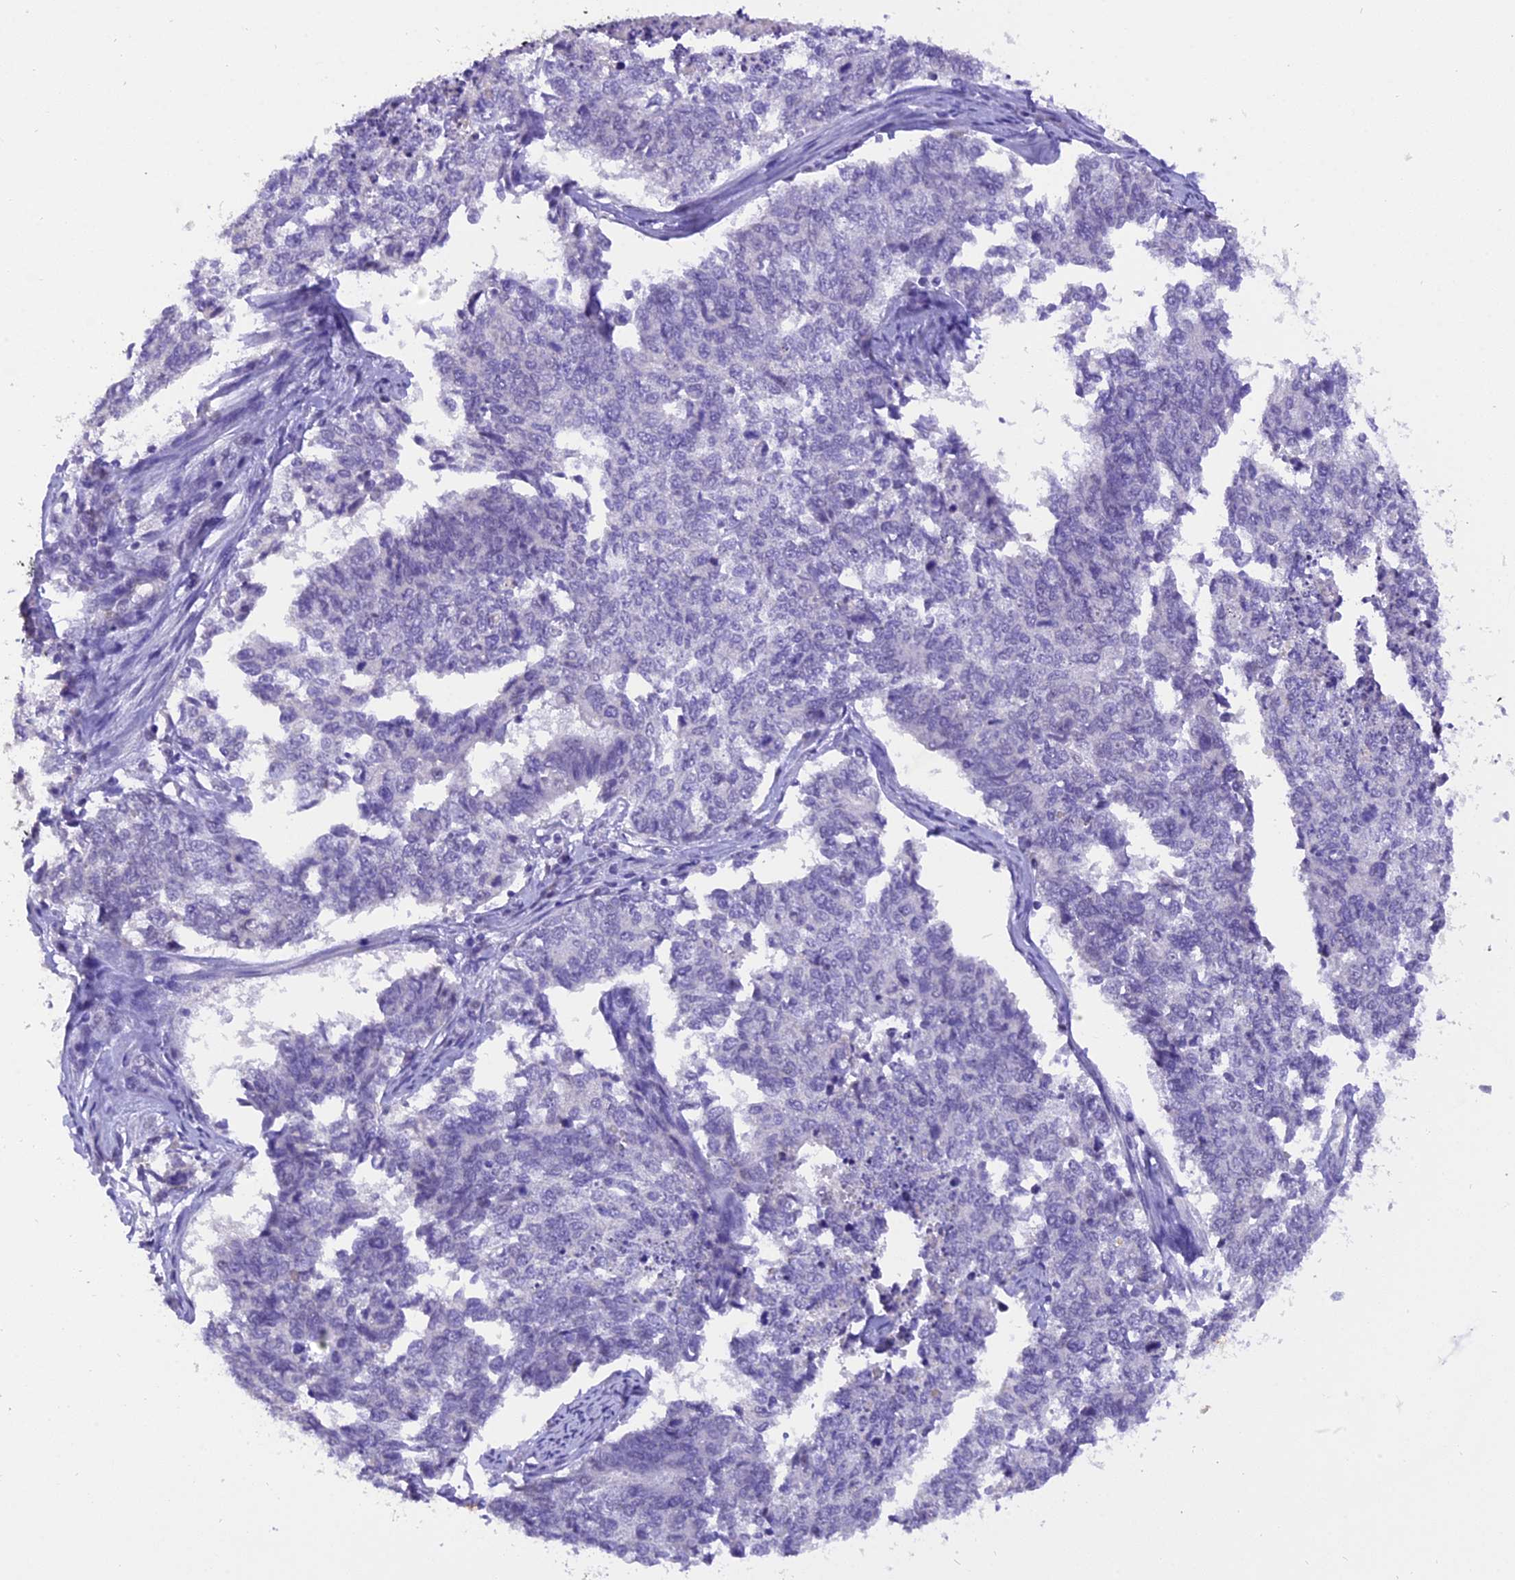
{"staining": {"intensity": "negative", "quantity": "none", "location": "none"}, "tissue": "cervical cancer", "cell_type": "Tumor cells", "image_type": "cancer", "snomed": [{"axis": "morphology", "description": "Squamous cell carcinoma, NOS"}, {"axis": "topography", "description": "Cervix"}], "caption": "The photomicrograph demonstrates no staining of tumor cells in squamous cell carcinoma (cervical).", "gene": "AHSP", "patient": {"sex": "female", "age": 63}}